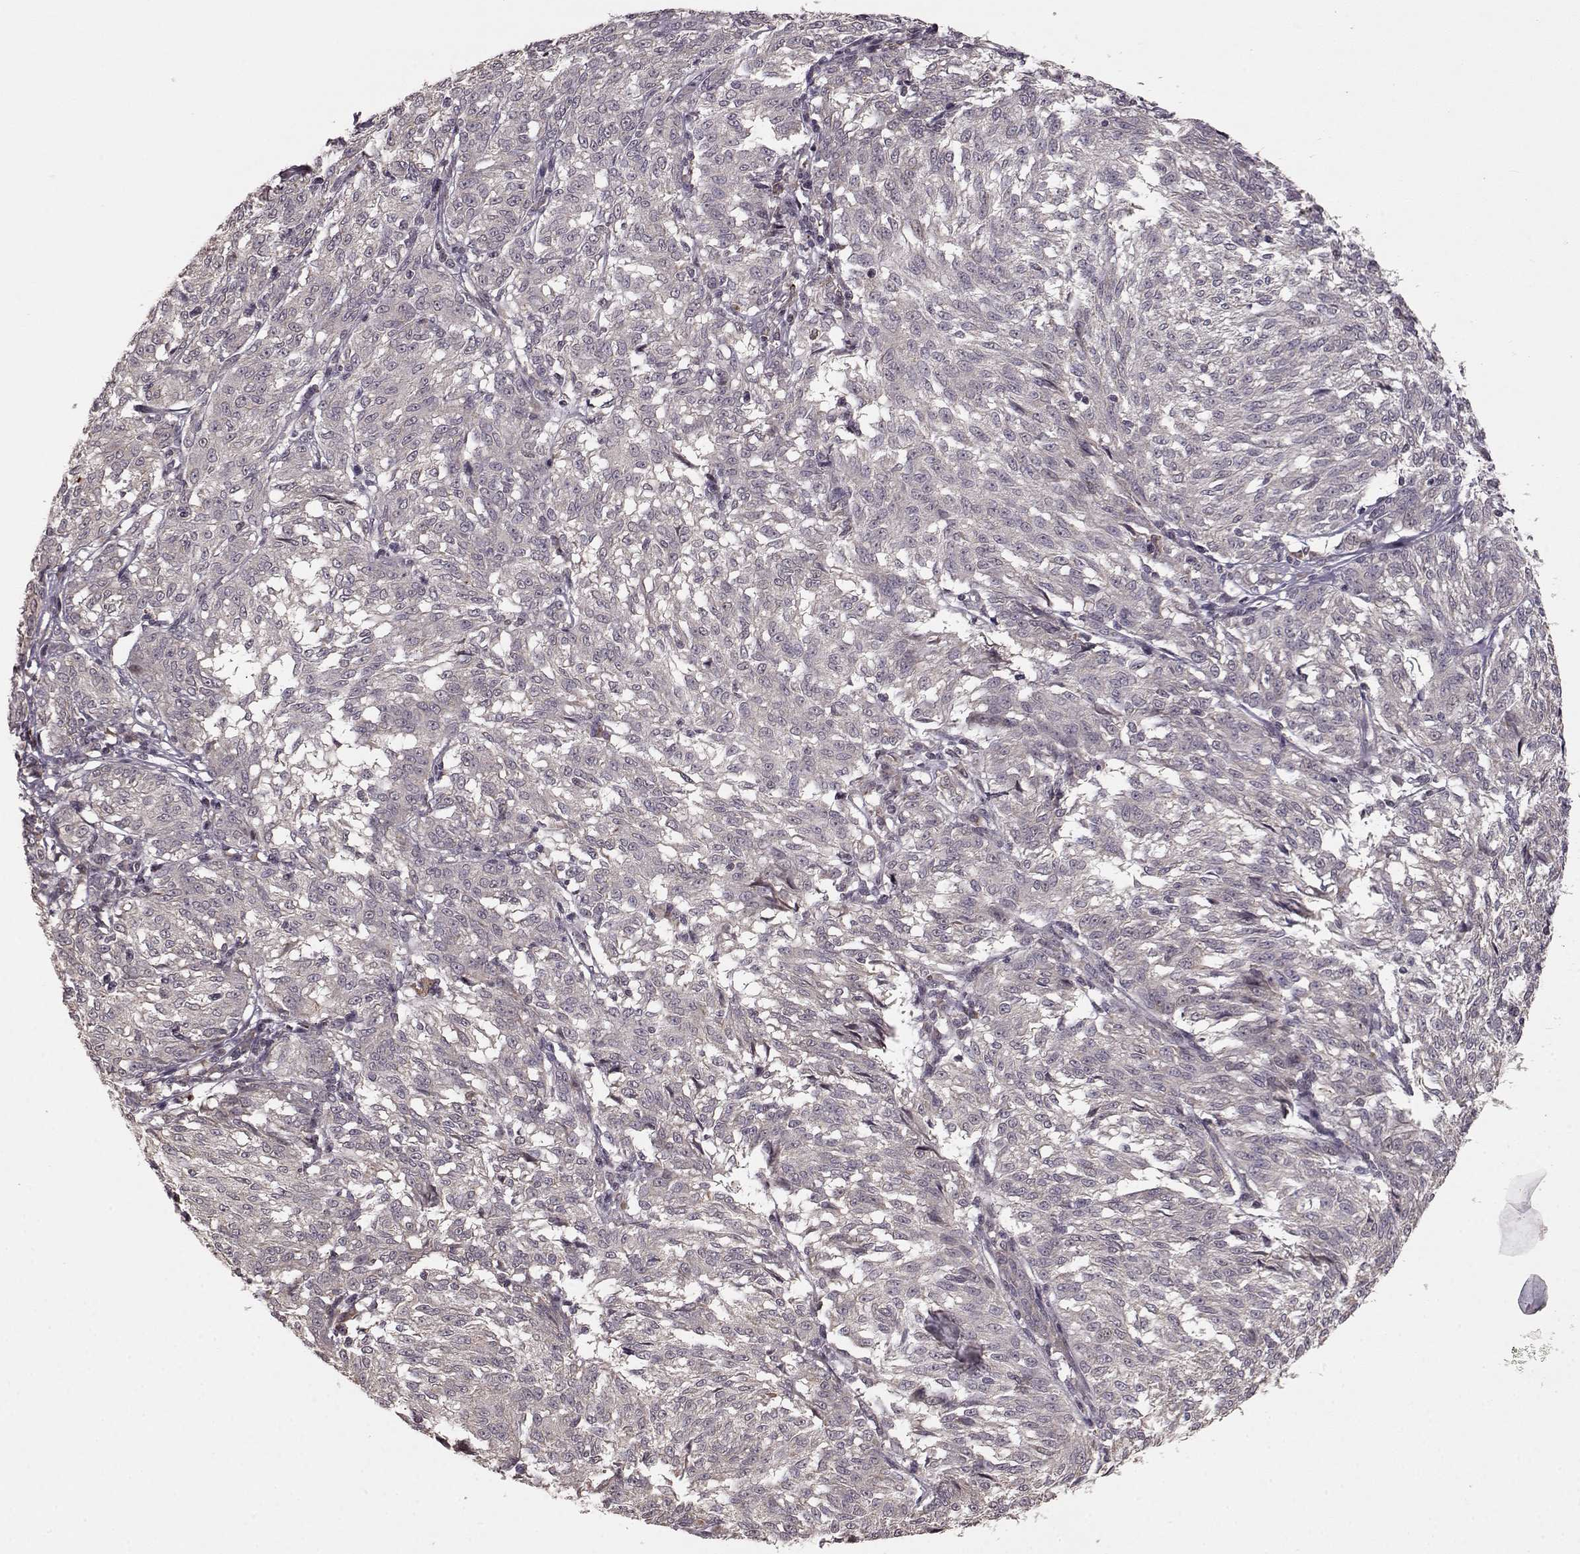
{"staining": {"intensity": "weak", "quantity": ">75%", "location": "cytoplasmic/membranous"}, "tissue": "melanoma", "cell_type": "Tumor cells", "image_type": "cancer", "snomed": [{"axis": "morphology", "description": "Malignant melanoma, NOS"}, {"axis": "topography", "description": "Skin"}], "caption": "Protein analysis of melanoma tissue demonstrates weak cytoplasmic/membranous staining in about >75% of tumor cells.", "gene": "ELOVL5", "patient": {"sex": "female", "age": 72}}